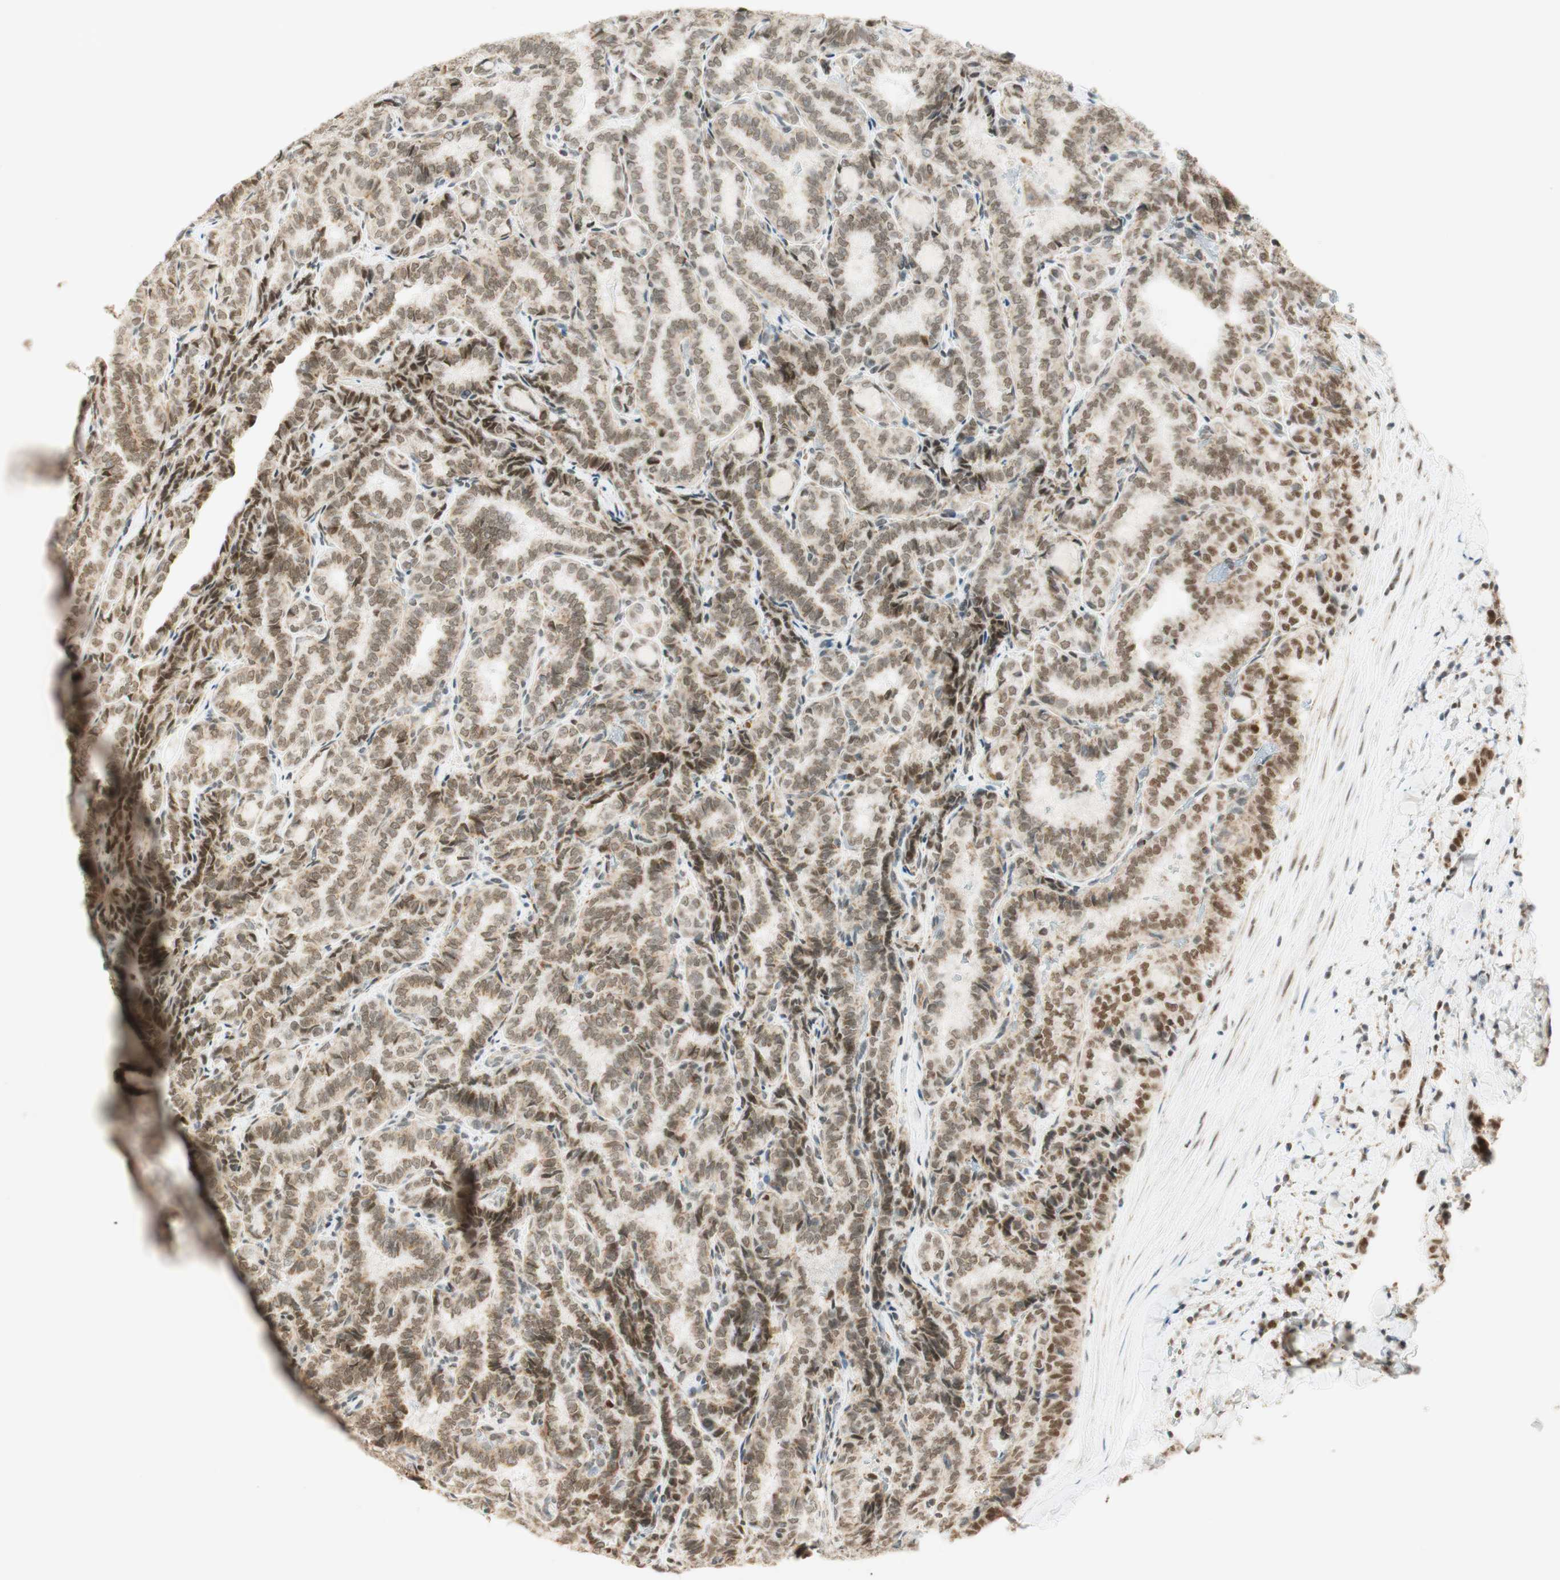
{"staining": {"intensity": "moderate", "quantity": ">75%", "location": "cytoplasmic/membranous,nuclear"}, "tissue": "thyroid cancer", "cell_type": "Tumor cells", "image_type": "cancer", "snomed": [{"axis": "morphology", "description": "Normal tissue, NOS"}, {"axis": "morphology", "description": "Papillary adenocarcinoma, NOS"}, {"axis": "topography", "description": "Thyroid gland"}], "caption": "A brown stain shows moderate cytoplasmic/membranous and nuclear staining of a protein in human thyroid cancer (papillary adenocarcinoma) tumor cells.", "gene": "ZNF782", "patient": {"sex": "female", "age": 30}}